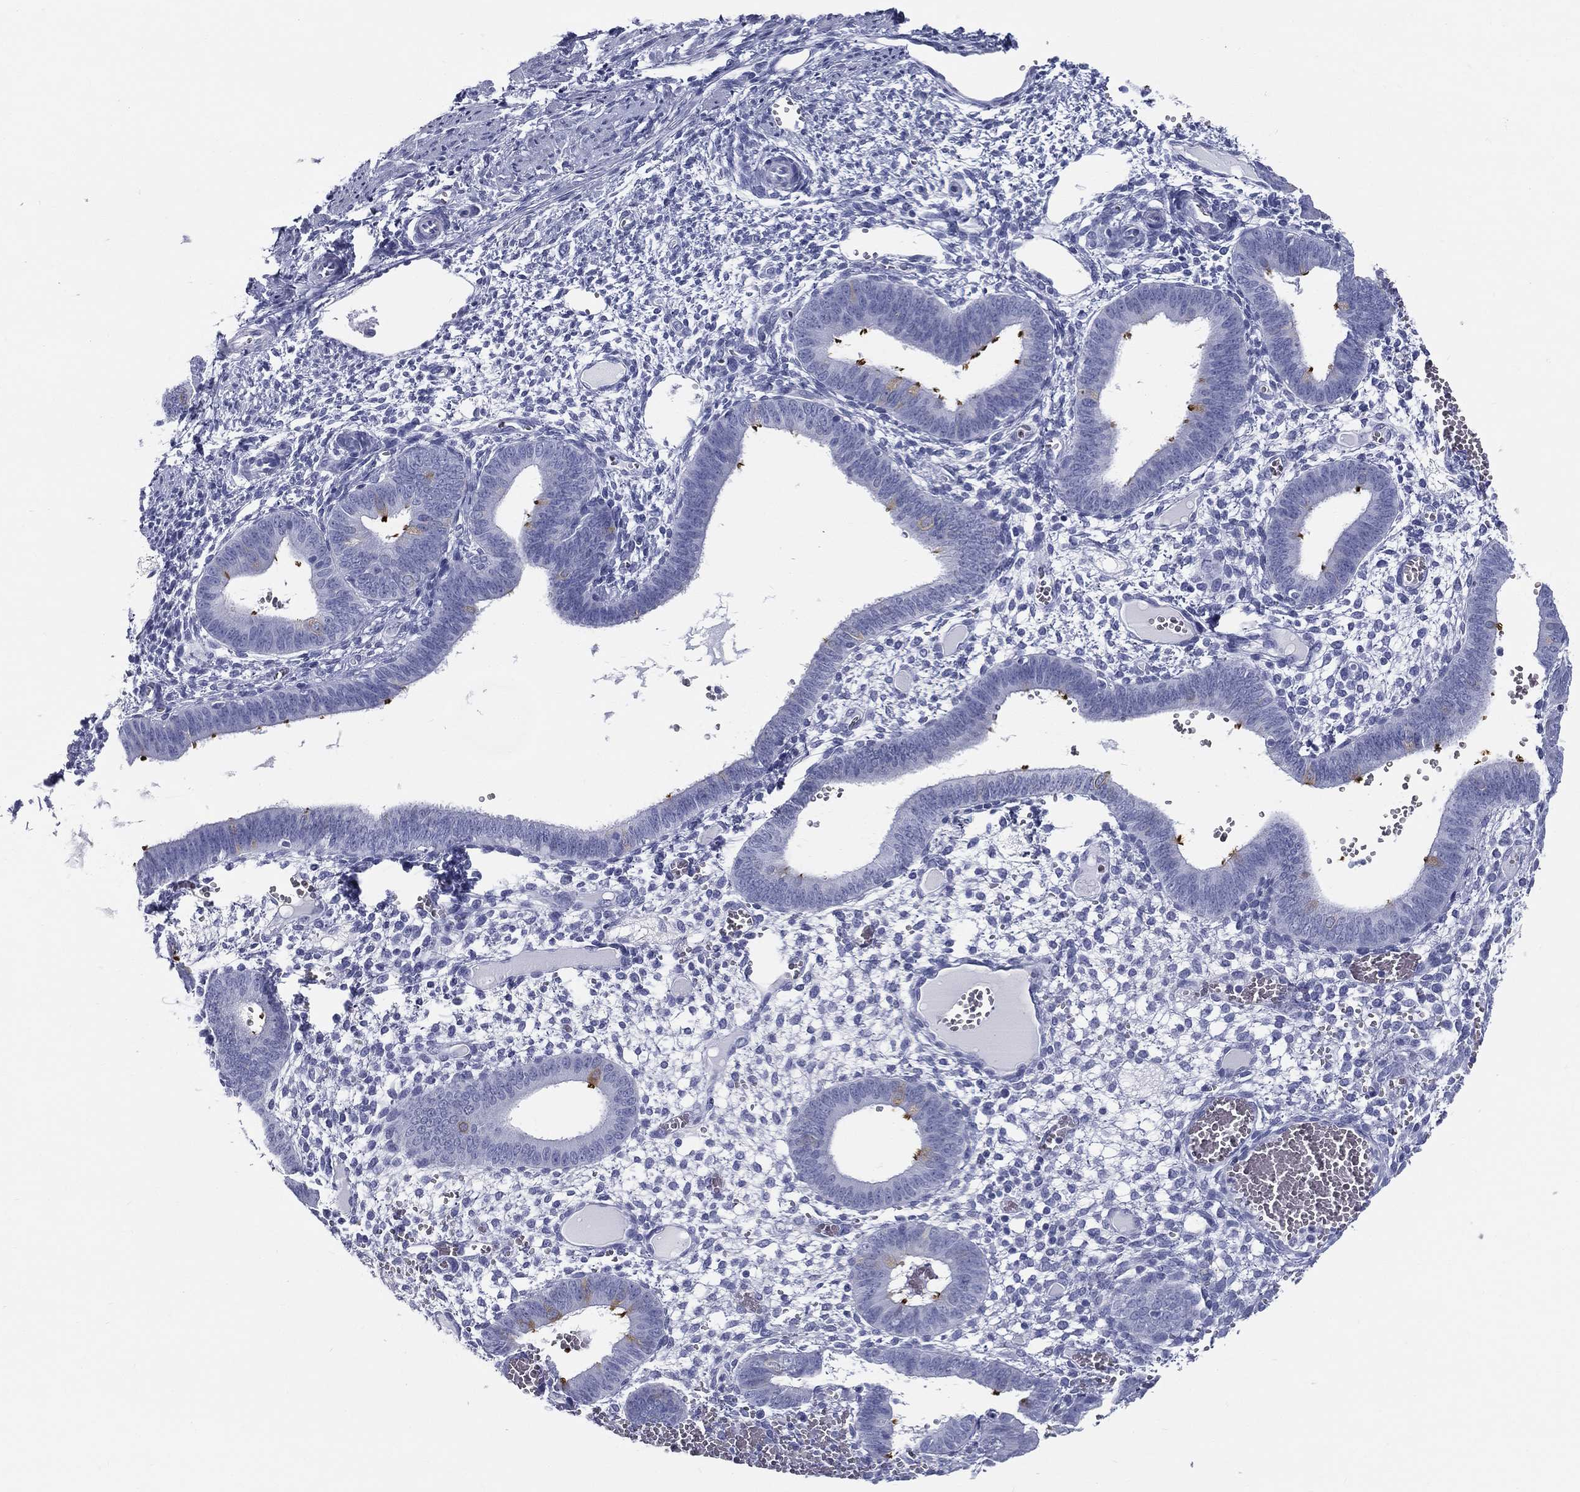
{"staining": {"intensity": "negative", "quantity": "none", "location": "none"}, "tissue": "endometrium", "cell_type": "Cells in endometrial stroma", "image_type": "normal", "snomed": [{"axis": "morphology", "description": "Normal tissue, NOS"}, {"axis": "topography", "description": "Endometrium"}], "caption": "Immunohistochemistry (IHC) image of normal endometrium: endometrium stained with DAB shows no significant protein expression in cells in endometrial stroma. (DAB (3,3'-diaminobenzidine) IHC with hematoxylin counter stain).", "gene": "RSPH4A", "patient": {"sex": "female", "age": 42}}